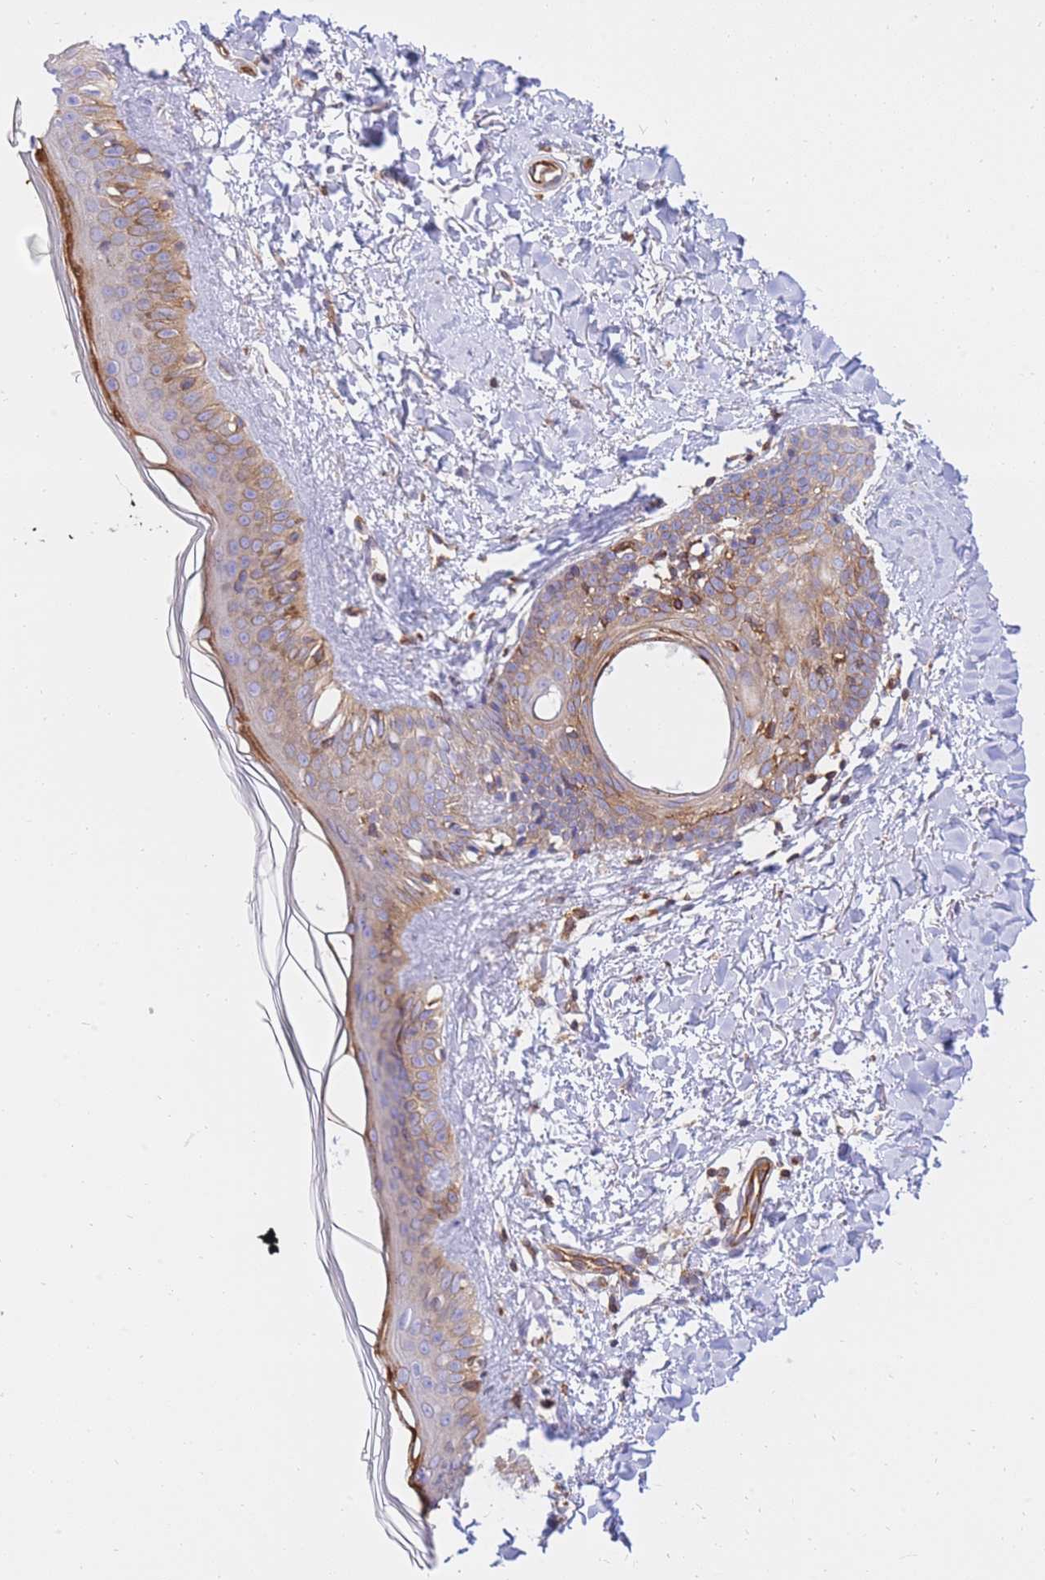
{"staining": {"intensity": "moderate", "quantity": ">75%", "location": "cytoplasmic/membranous"}, "tissue": "skin", "cell_type": "Fibroblasts", "image_type": "normal", "snomed": [{"axis": "morphology", "description": "Normal tissue, NOS"}, {"axis": "topography", "description": "Skin"}], "caption": "A brown stain shows moderate cytoplasmic/membranous expression of a protein in fibroblasts of benign skin.", "gene": "REM1", "patient": {"sex": "female", "age": 58}}